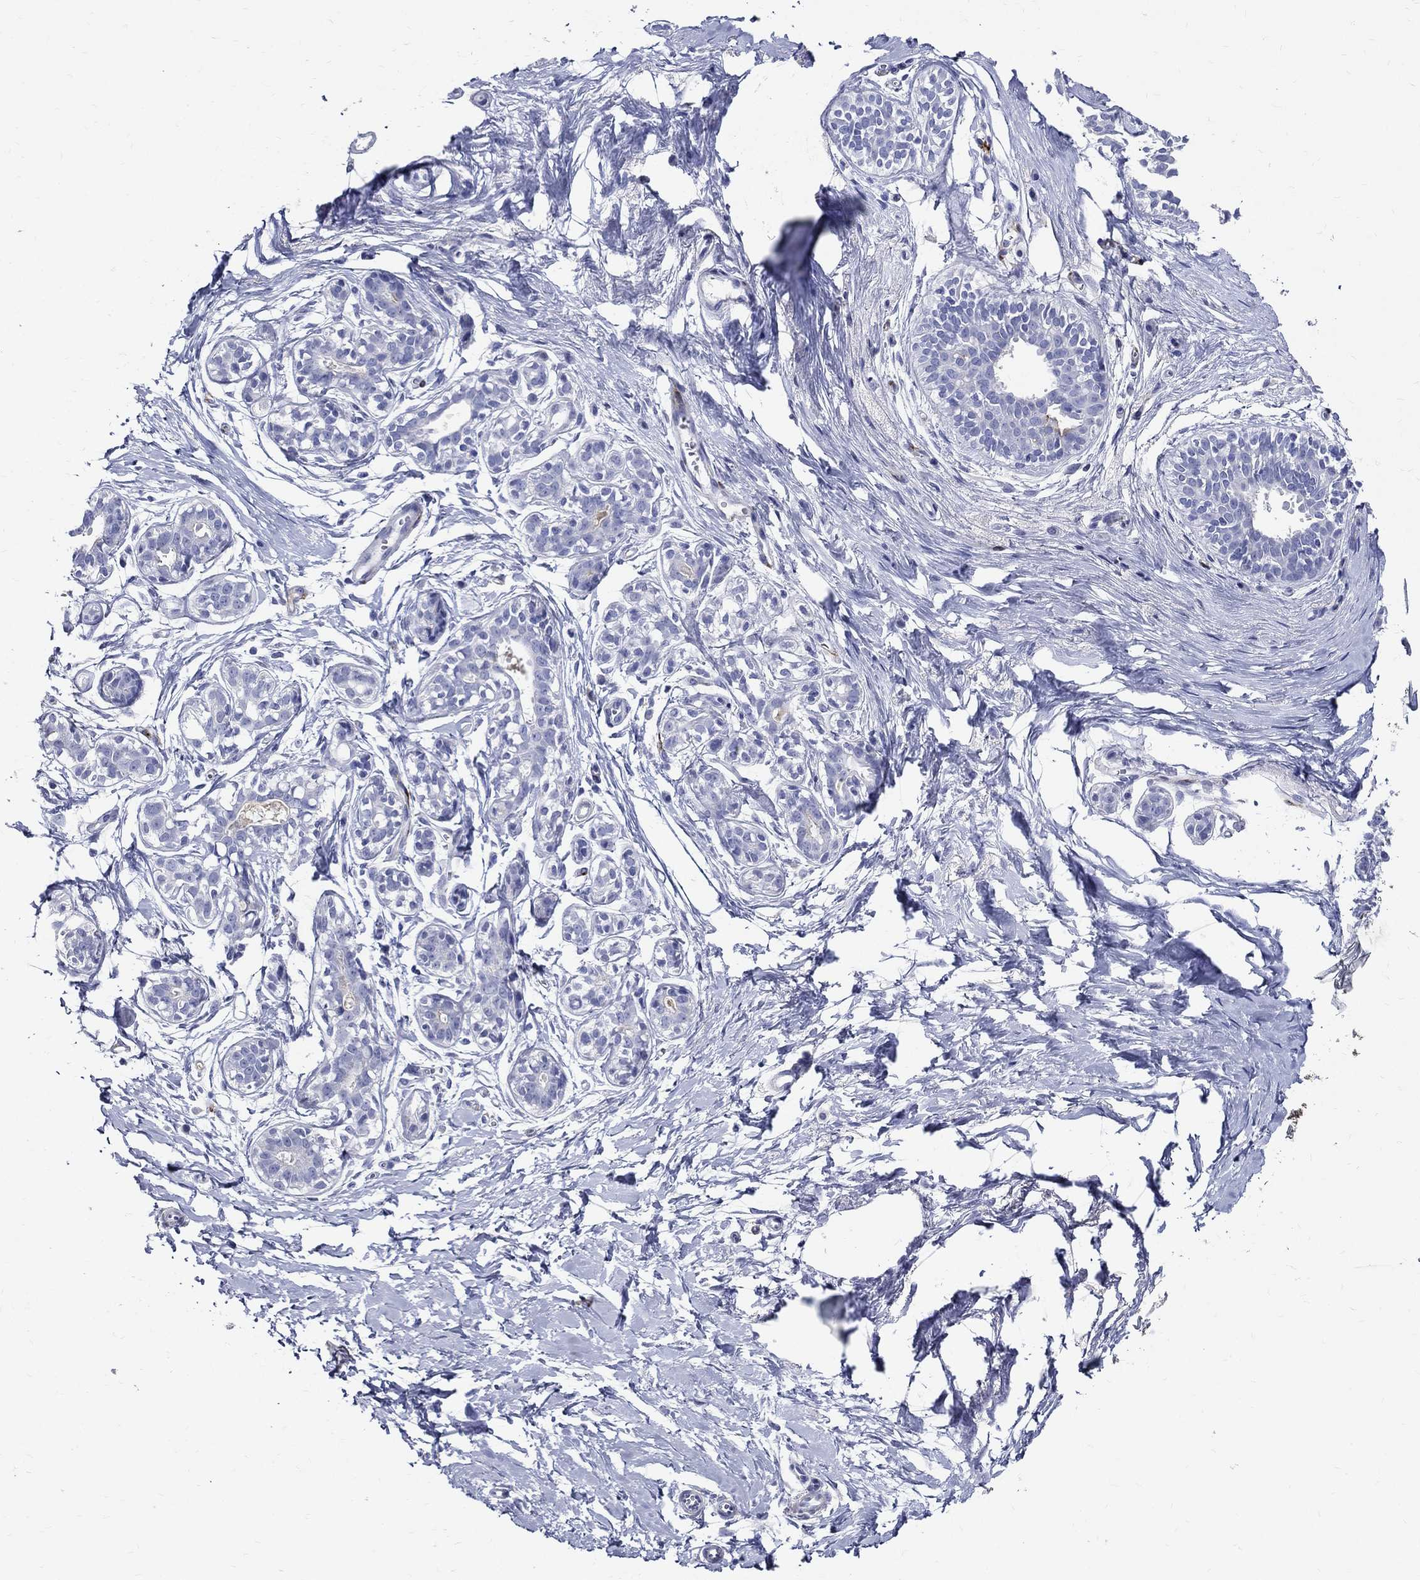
{"staining": {"intensity": "negative", "quantity": "none", "location": "none"}, "tissue": "breast", "cell_type": "Adipocytes", "image_type": "normal", "snomed": [{"axis": "morphology", "description": "Normal tissue, NOS"}, {"axis": "topography", "description": "Breast"}], "caption": "This is an immunohistochemistry (IHC) histopathology image of unremarkable breast. There is no staining in adipocytes.", "gene": "ACE2", "patient": {"sex": "female", "age": 49}}